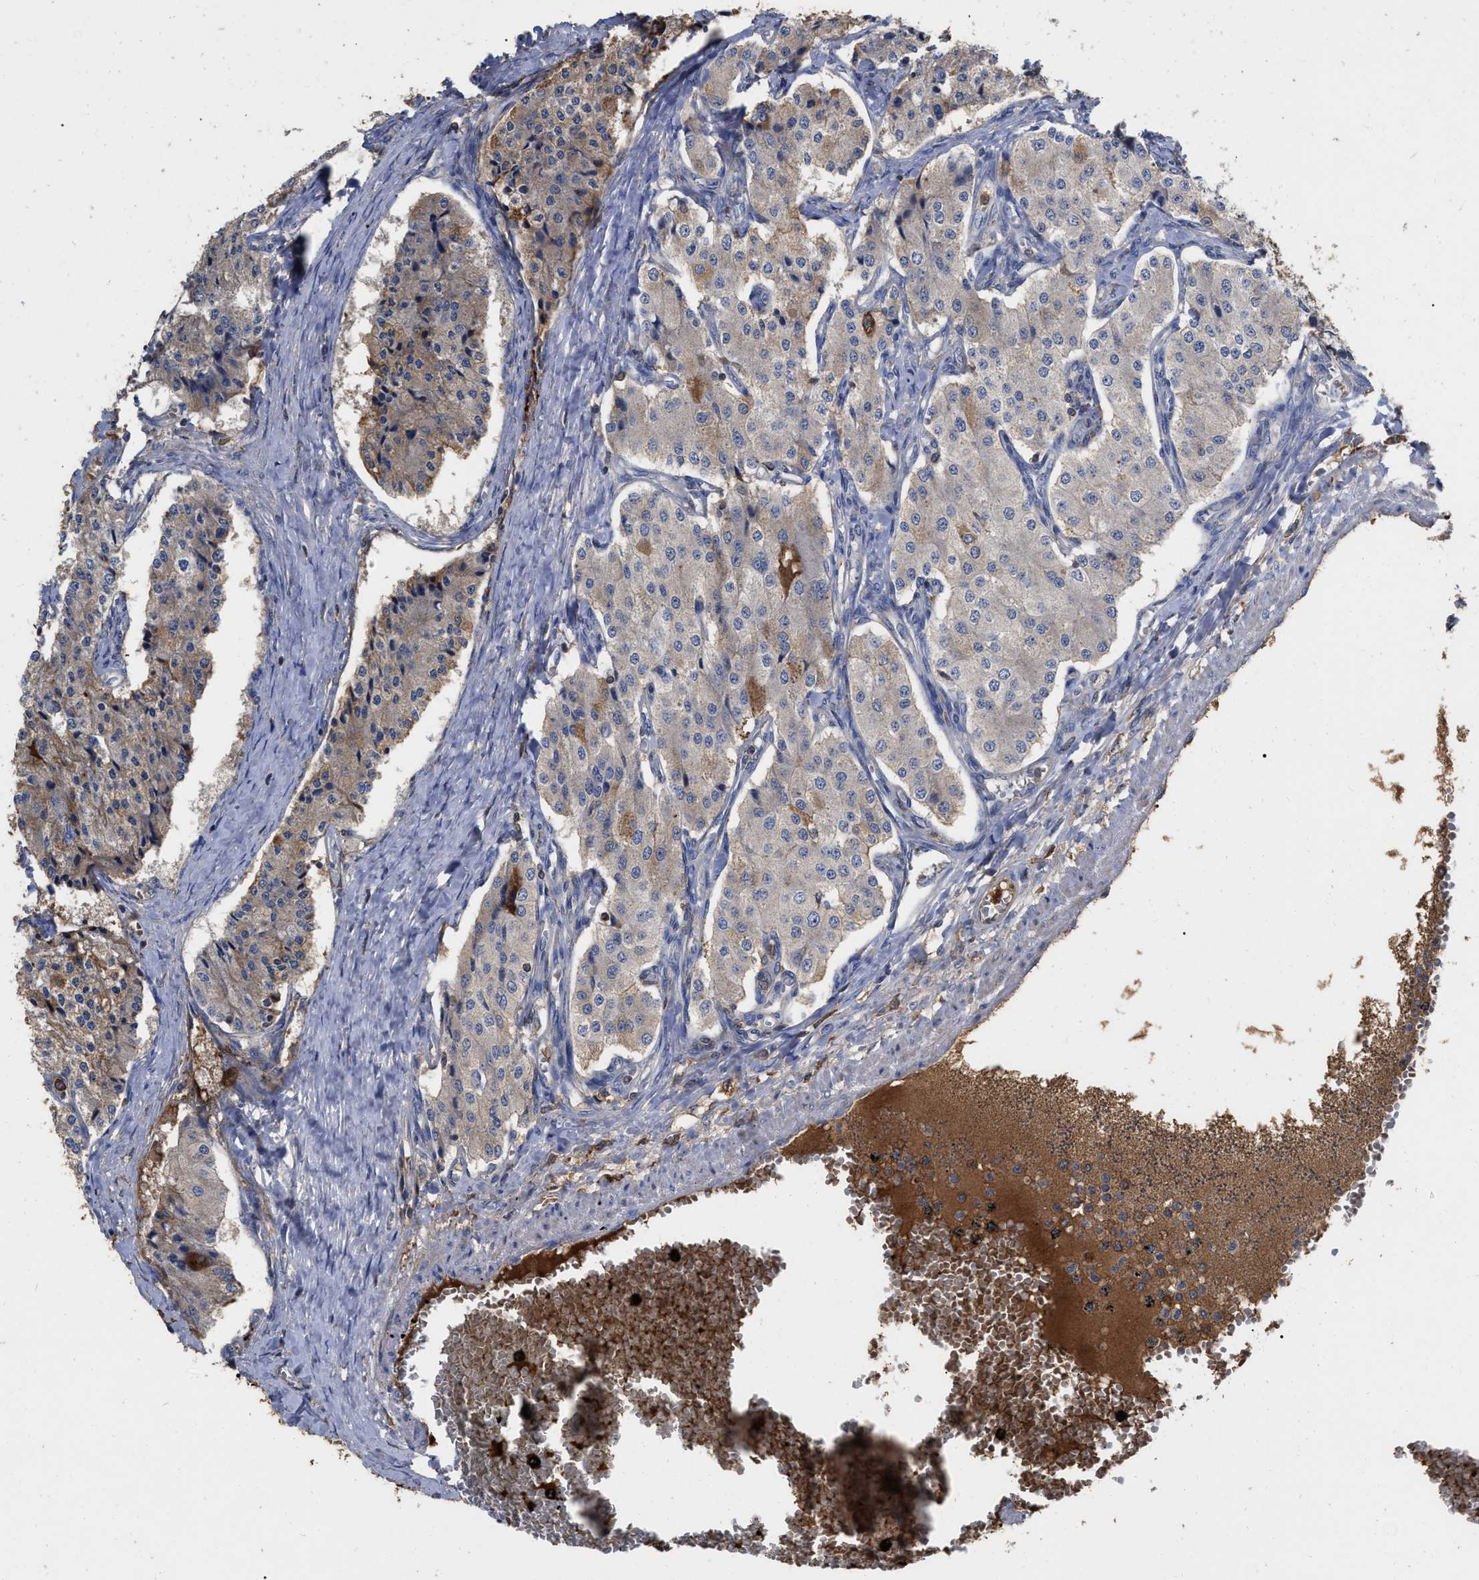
{"staining": {"intensity": "moderate", "quantity": "<25%", "location": "cytoplasmic/membranous"}, "tissue": "carcinoid", "cell_type": "Tumor cells", "image_type": "cancer", "snomed": [{"axis": "morphology", "description": "Carcinoid, malignant, NOS"}, {"axis": "topography", "description": "Colon"}], "caption": "Human carcinoid stained with a brown dye reveals moderate cytoplasmic/membranous positive staining in approximately <25% of tumor cells.", "gene": "GPR179", "patient": {"sex": "female", "age": 52}}